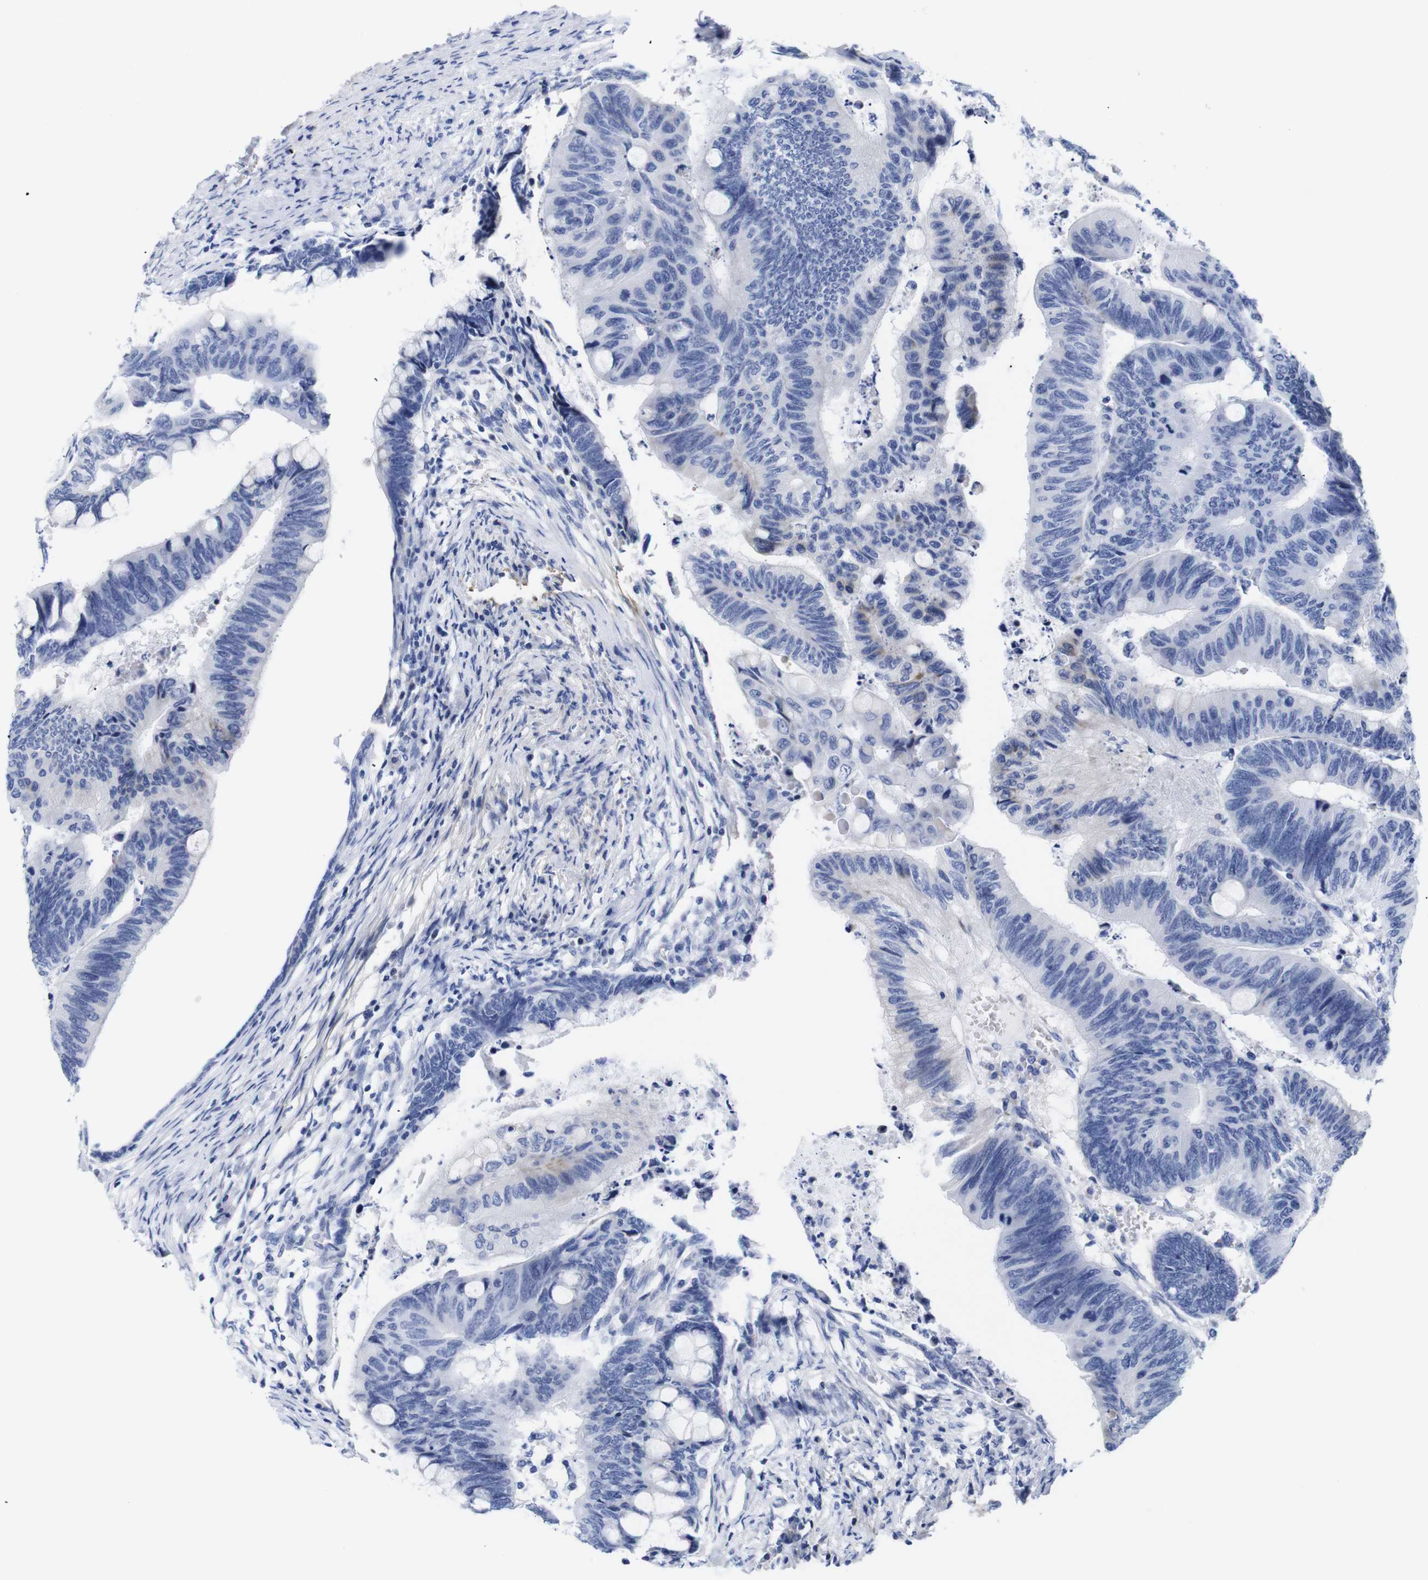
{"staining": {"intensity": "negative", "quantity": "none", "location": "none"}, "tissue": "colorectal cancer", "cell_type": "Tumor cells", "image_type": "cancer", "snomed": [{"axis": "morphology", "description": "Normal tissue, NOS"}, {"axis": "morphology", "description": "Adenocarcinoma, NOS"}, {"axis": "topography", "description": "Rectum"}, {"axis": "topography", "description": "Peripheral nerve tissue"}], "caption": "A histopathology image of adenocarcinoma (colorectal) stained for a protein reveals no brown staining in tumor cells.", "gene": "LRRC55", "patient": {"sex": "male", "age": 92}}